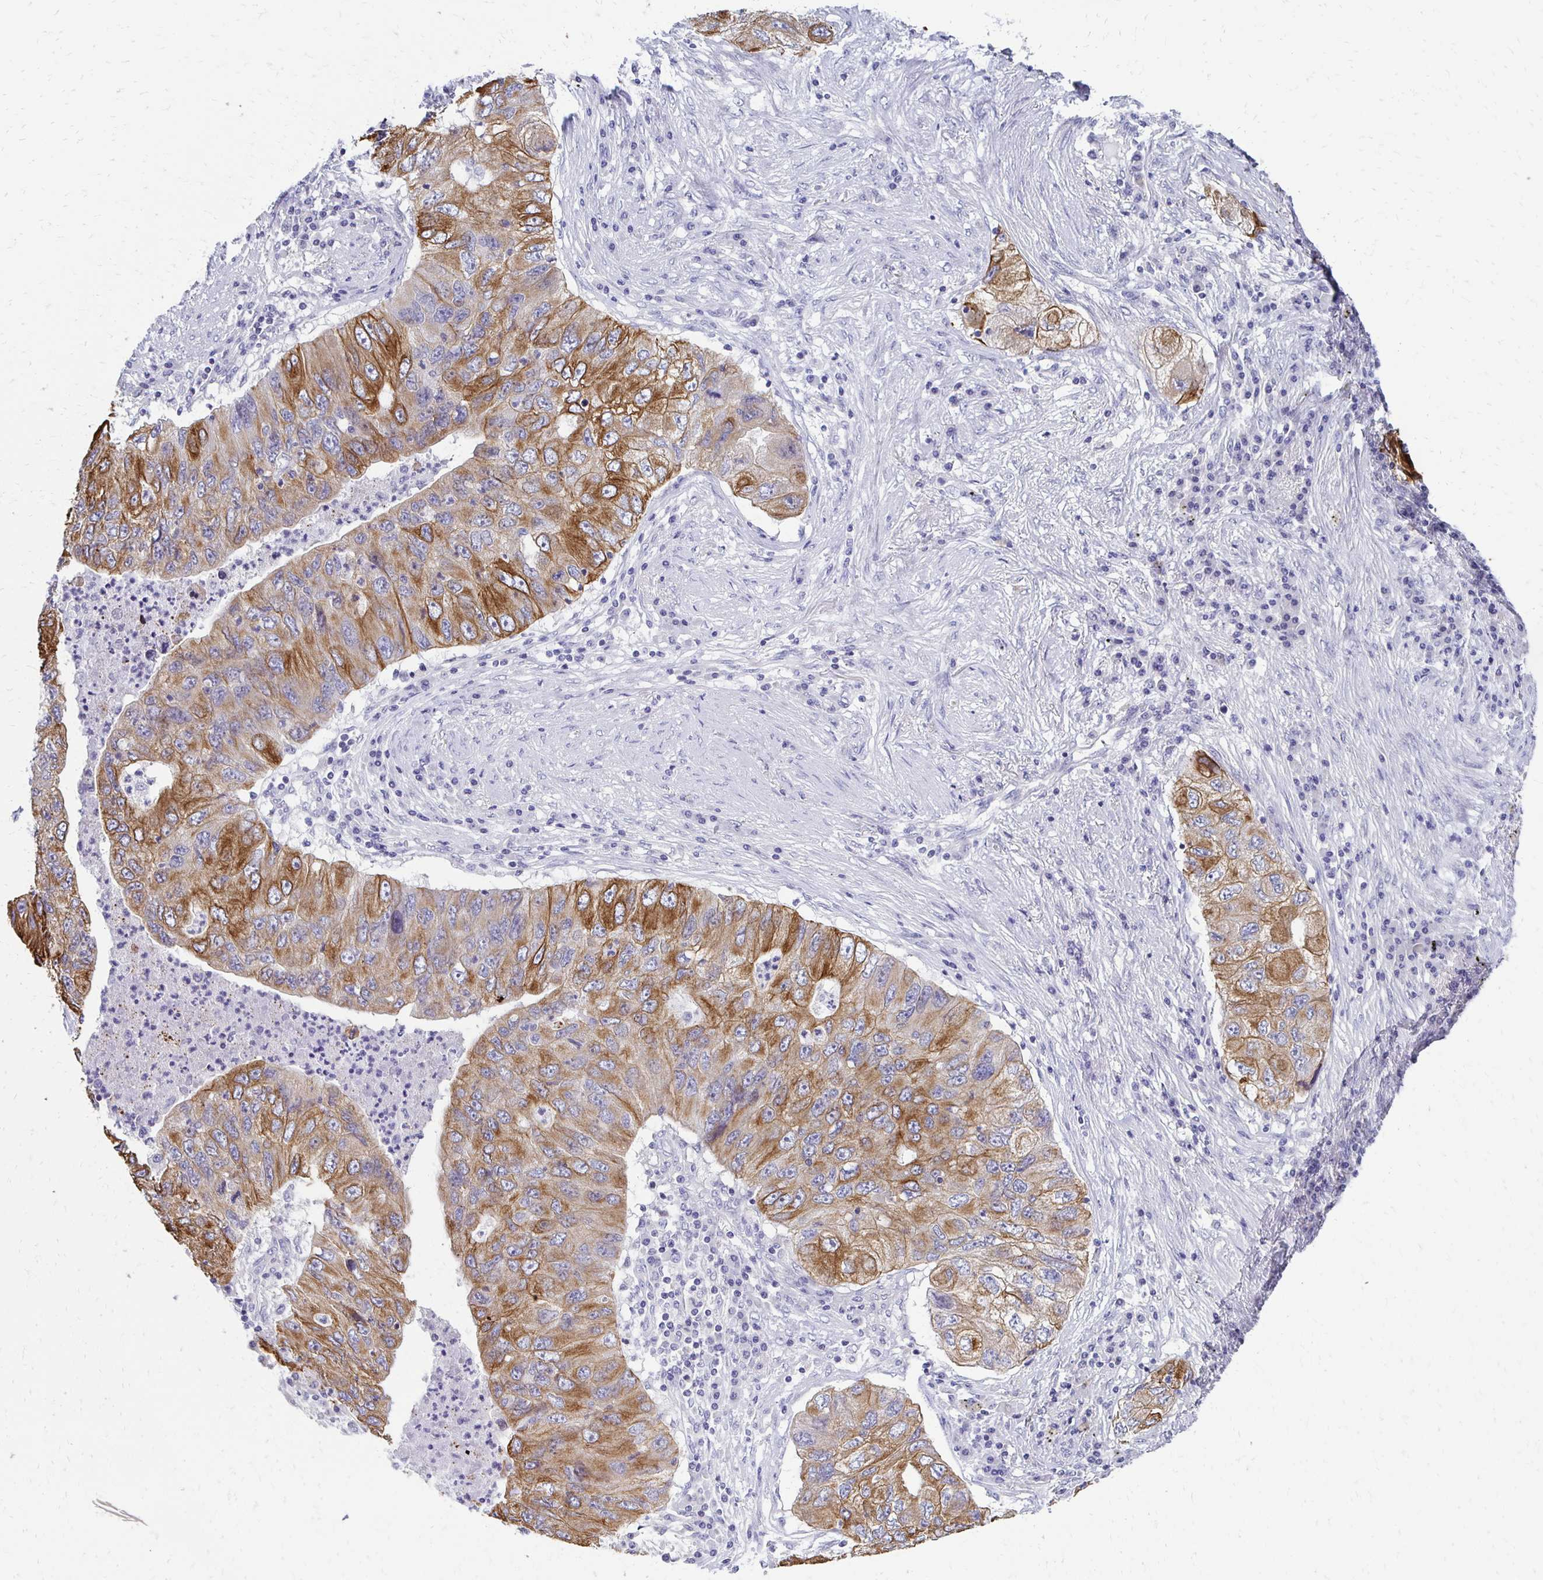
{"staining": {"intensity": "strong", "quantity": "25%-75%", "location": "cytoplasmic/membranous"}, "tissue": "lung cancer", "cell_type": "Tumor cells", "image_type": "cancer", "snomed": [{"axis": "morphology", "description": "Adenocarcinoma, NOS"}, {"axis": "morphology", "description": "Adenocarcinoma, metastatic, NOS"}, {"axis": "topography", "description": "Lymph node"}, {"axis": "topography", "description": "Lung"}], "caption": "Adenocarcinoma (lung) stained with immunohistochemistry (IHC) reveals strong cytoplasmic/membranous expression in approximately 25%-75% of tumor cells.", "gene": "C1QTNF2", "patient": {"sex": "female", "age": 54}}